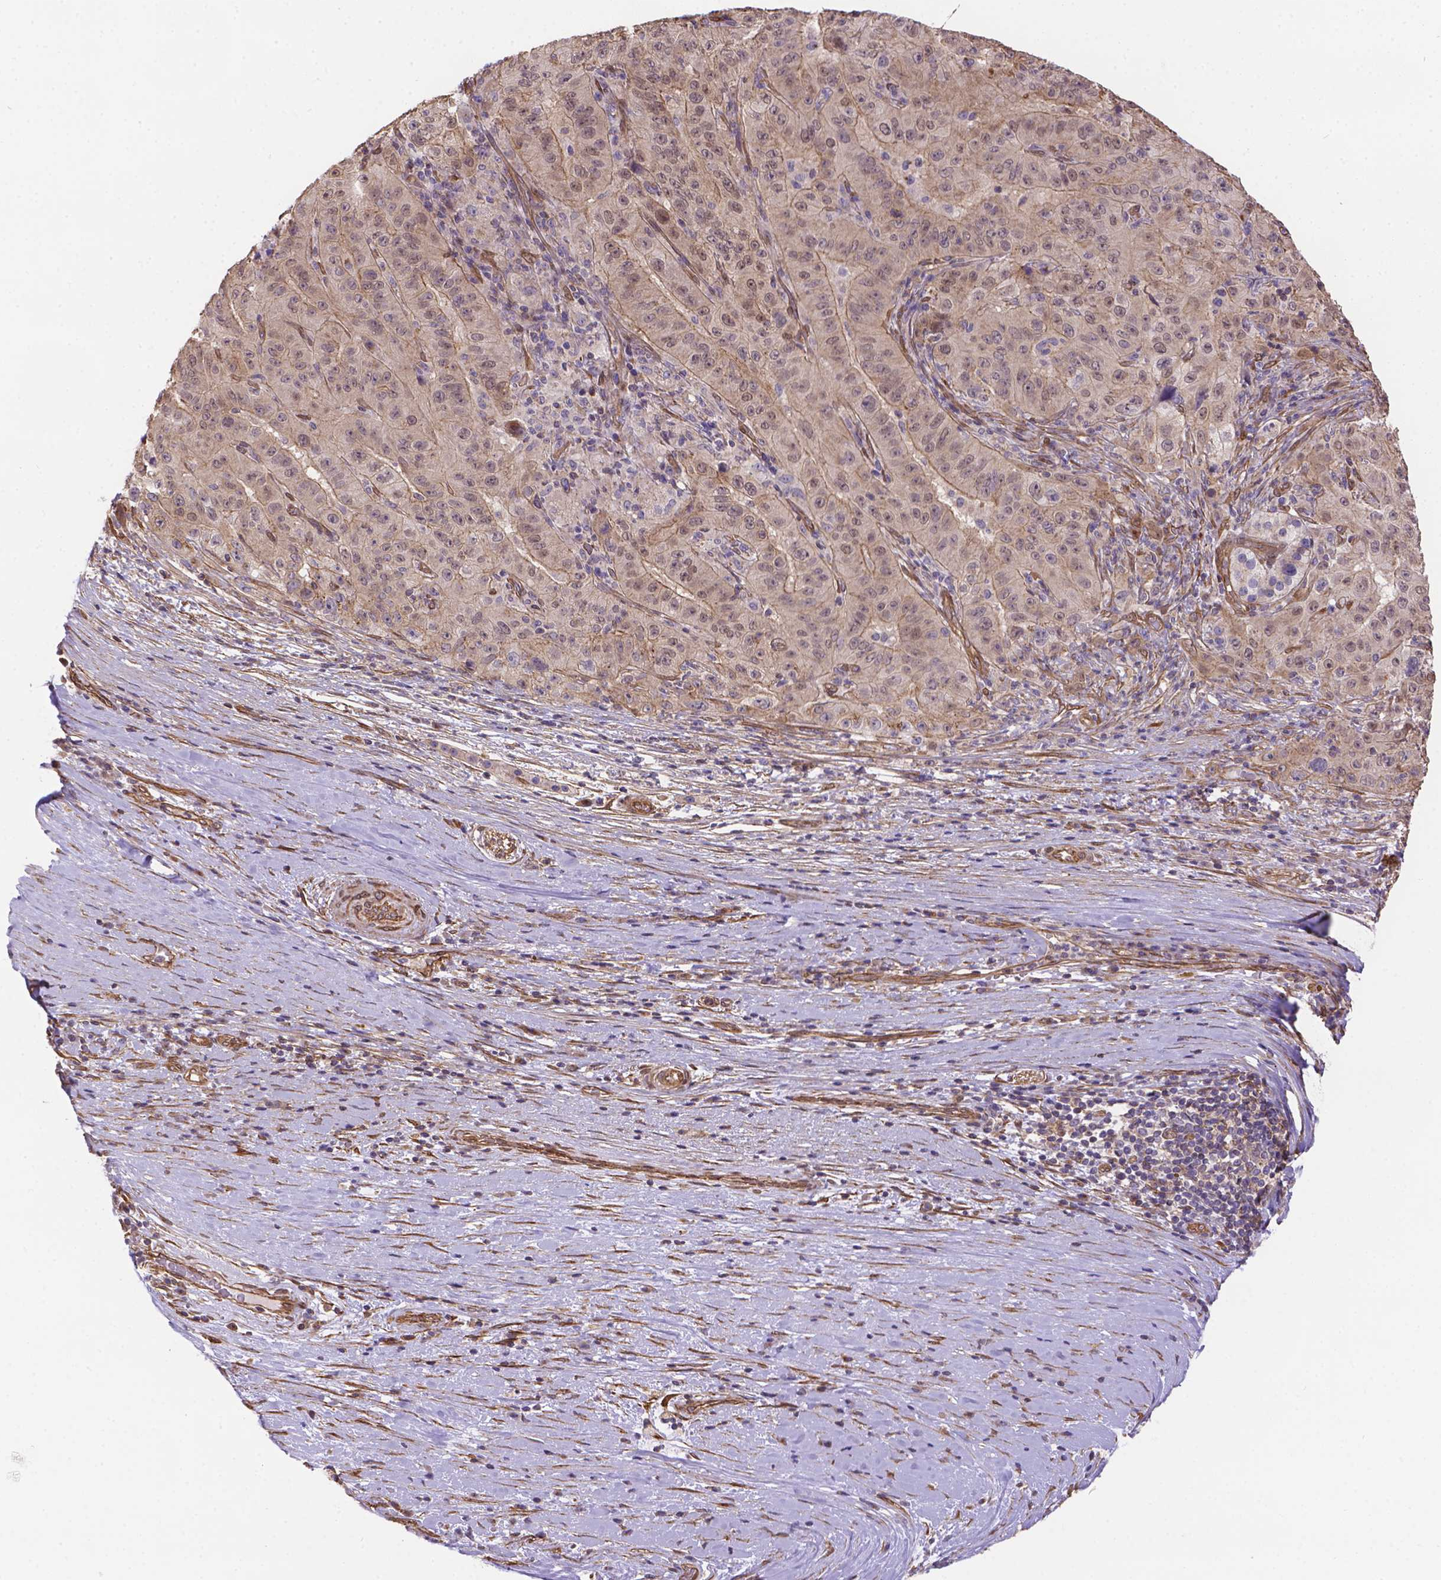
{"staining": {"intensity": "weak", "quantity": ">75%", "location": "cytoplasmic/membranous"}, "tissue": "pancreatic cancer", "cell_type": "Tumor cells", "image_type": "cancer", "snomed": [{"axis": "morphology", "description": "Adenocarcinoma, NOS"}, {"axis": "topography", "description": "Pancreas"}], "caption": "Pancreatic cancer (adenocarcinoma) stained for a protein (brown) exhibits weak cytoplasmic/membranous positive staining in approximately >75% of tumor cells.", "gene": "YAP1", "patient": {"sex": "male", "age": 63}}